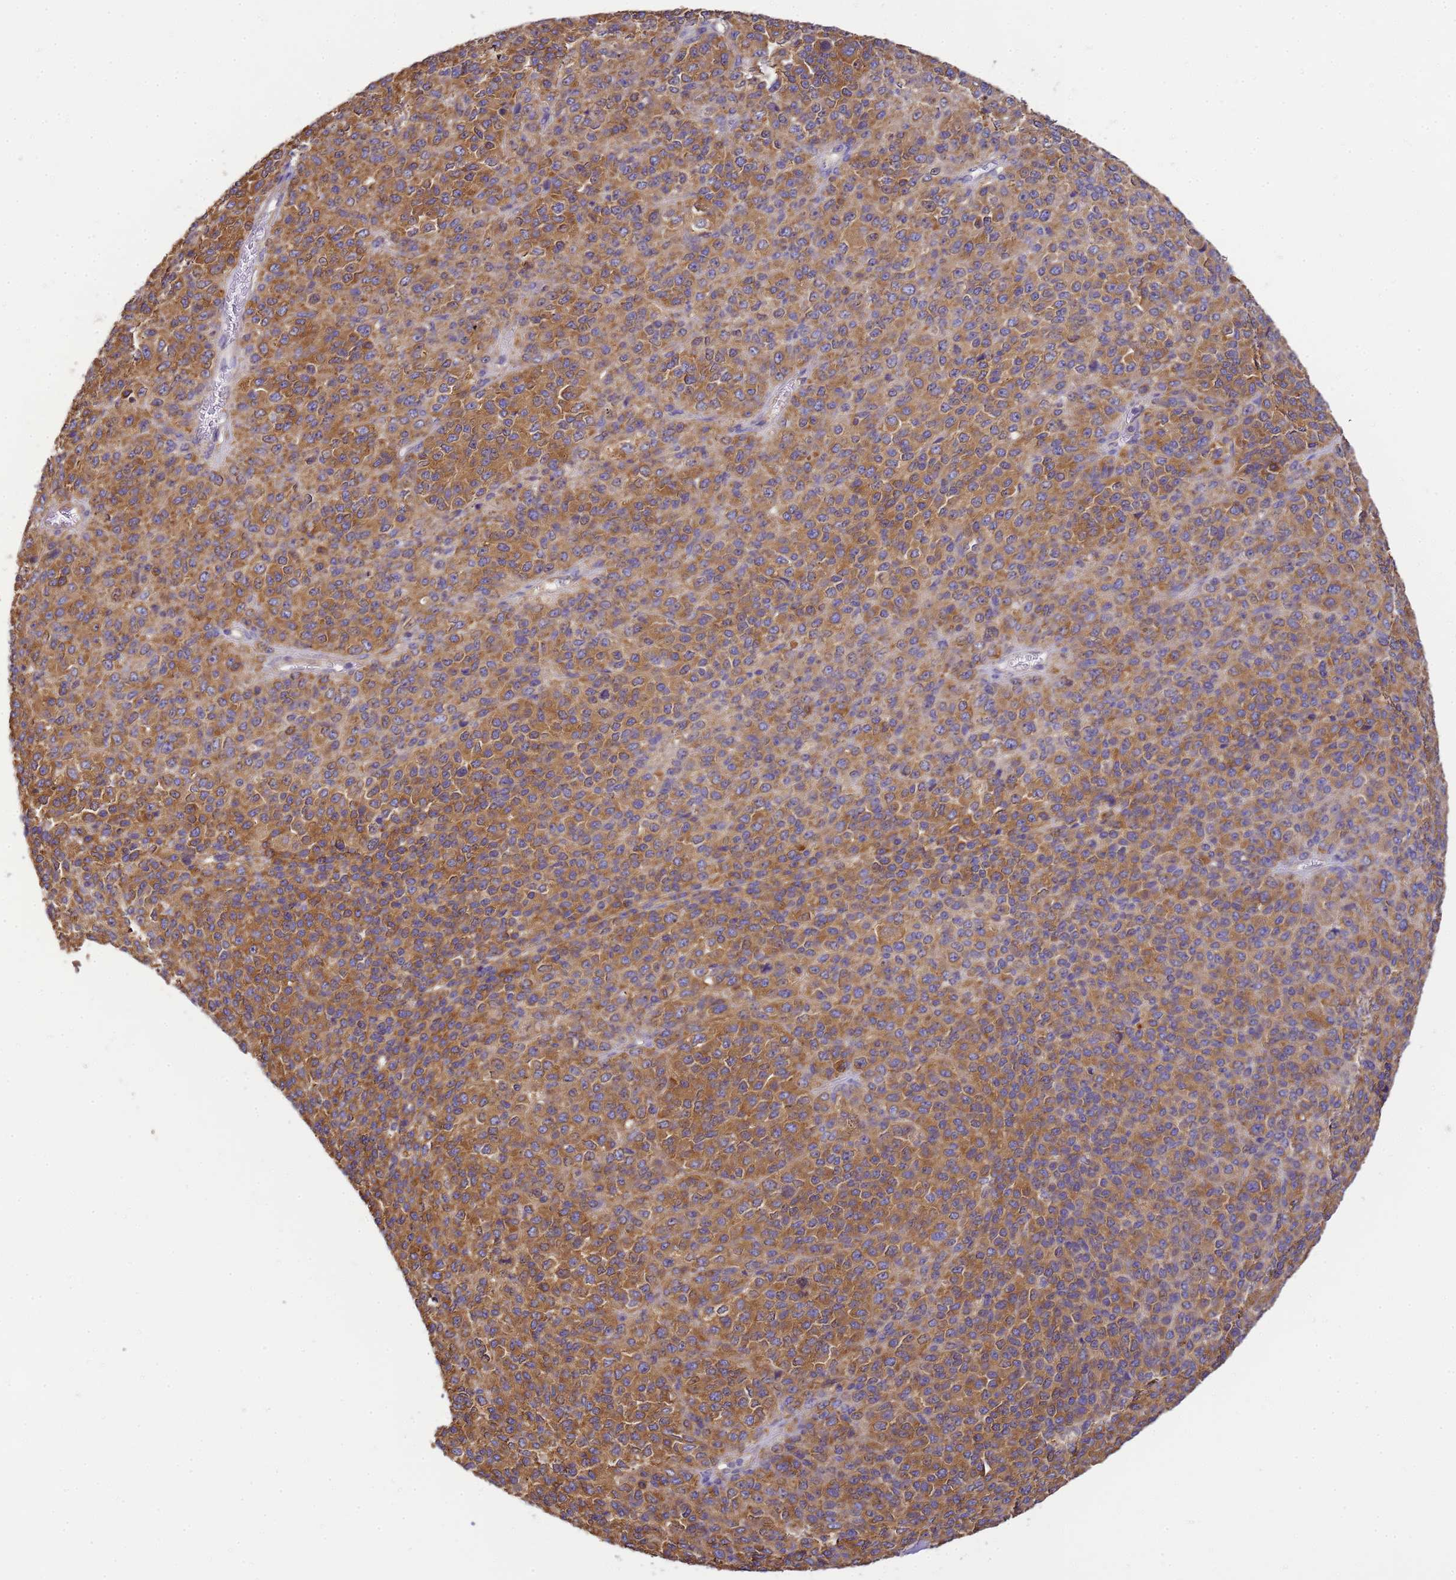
{"staining": {"intensity": "moderate", "quantity": ">75%", "location": "cytoplasmic/membranous"}, "tissue": "melanoma", "cell_type": "Tumor cells", "image_type": "cancer", "snomed": [{"axis": "morphology", "description": "Malignant melanoma, Metastatic site"}, {"axis": "topography", "description": "Brain"}], "caption": "Immunohistochemistry photomicrograph of human malignant melanoma (metastatic site) stained for a protein (brown), which displays medium levels of moderate cytoplasmic/membranous staining in approximately >75% of tumor cells.", "gene": "NARS1", "patient": {"sex": "female", "age": 56}}